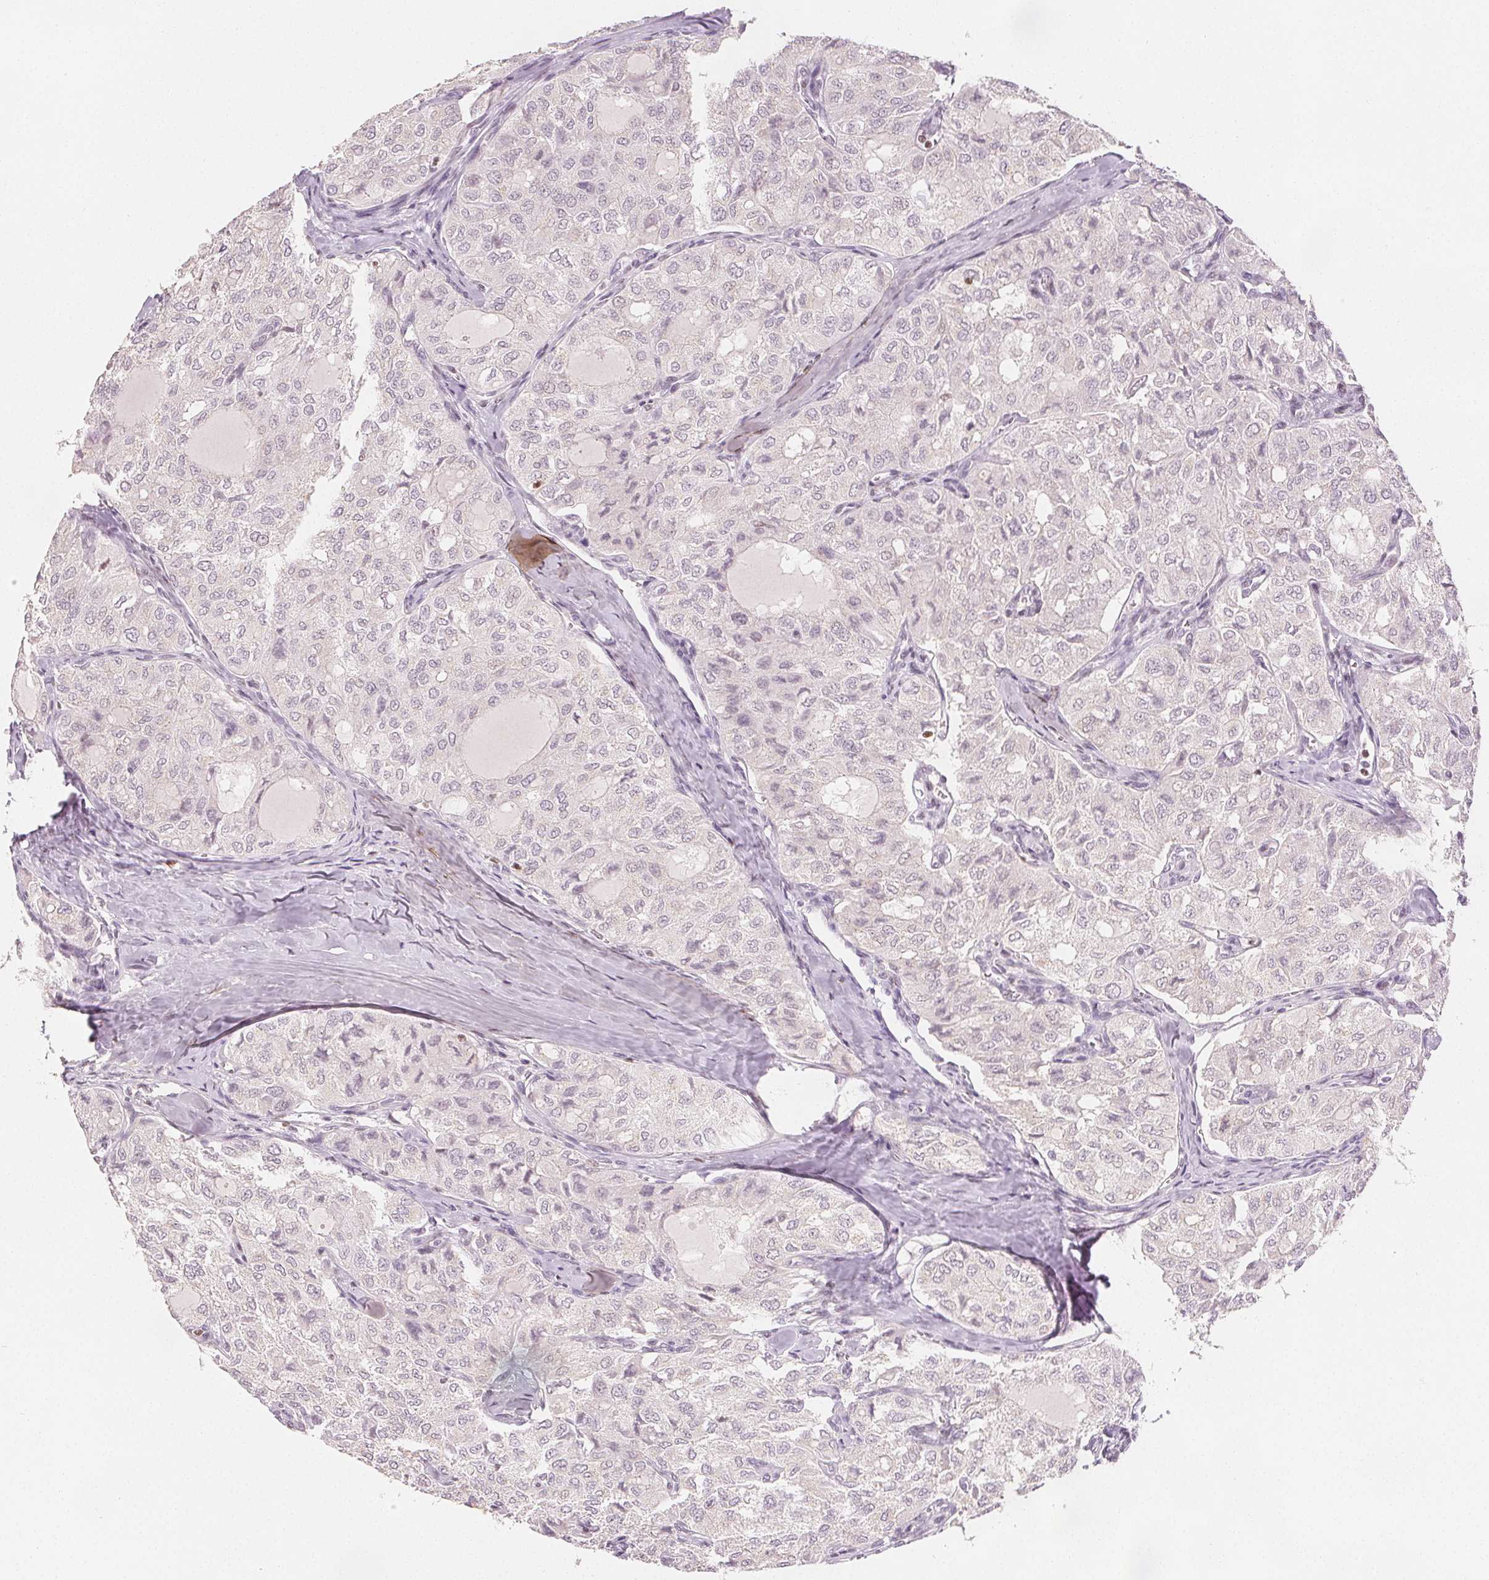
{"staining": {"intensity": "negative", "quantity": "none", "location": "none"}, "tissue": "thyroid cancer", "cell_type": "Tumor cells", "image_type": "cancer", "snomed": [{"axis": "morphology", "description": "Follicular adenoma carcinoma, NOS"}, {"axis": "topography", "description": "Thyroid gland"}], "caption": "Thyroid cancer was stained to show a protein in brown. There is no significant expression in tumor cells. Nuclei are stained in blue.", "gene": "RUNX2", "patient": {"sex": "male", "age": 75}}